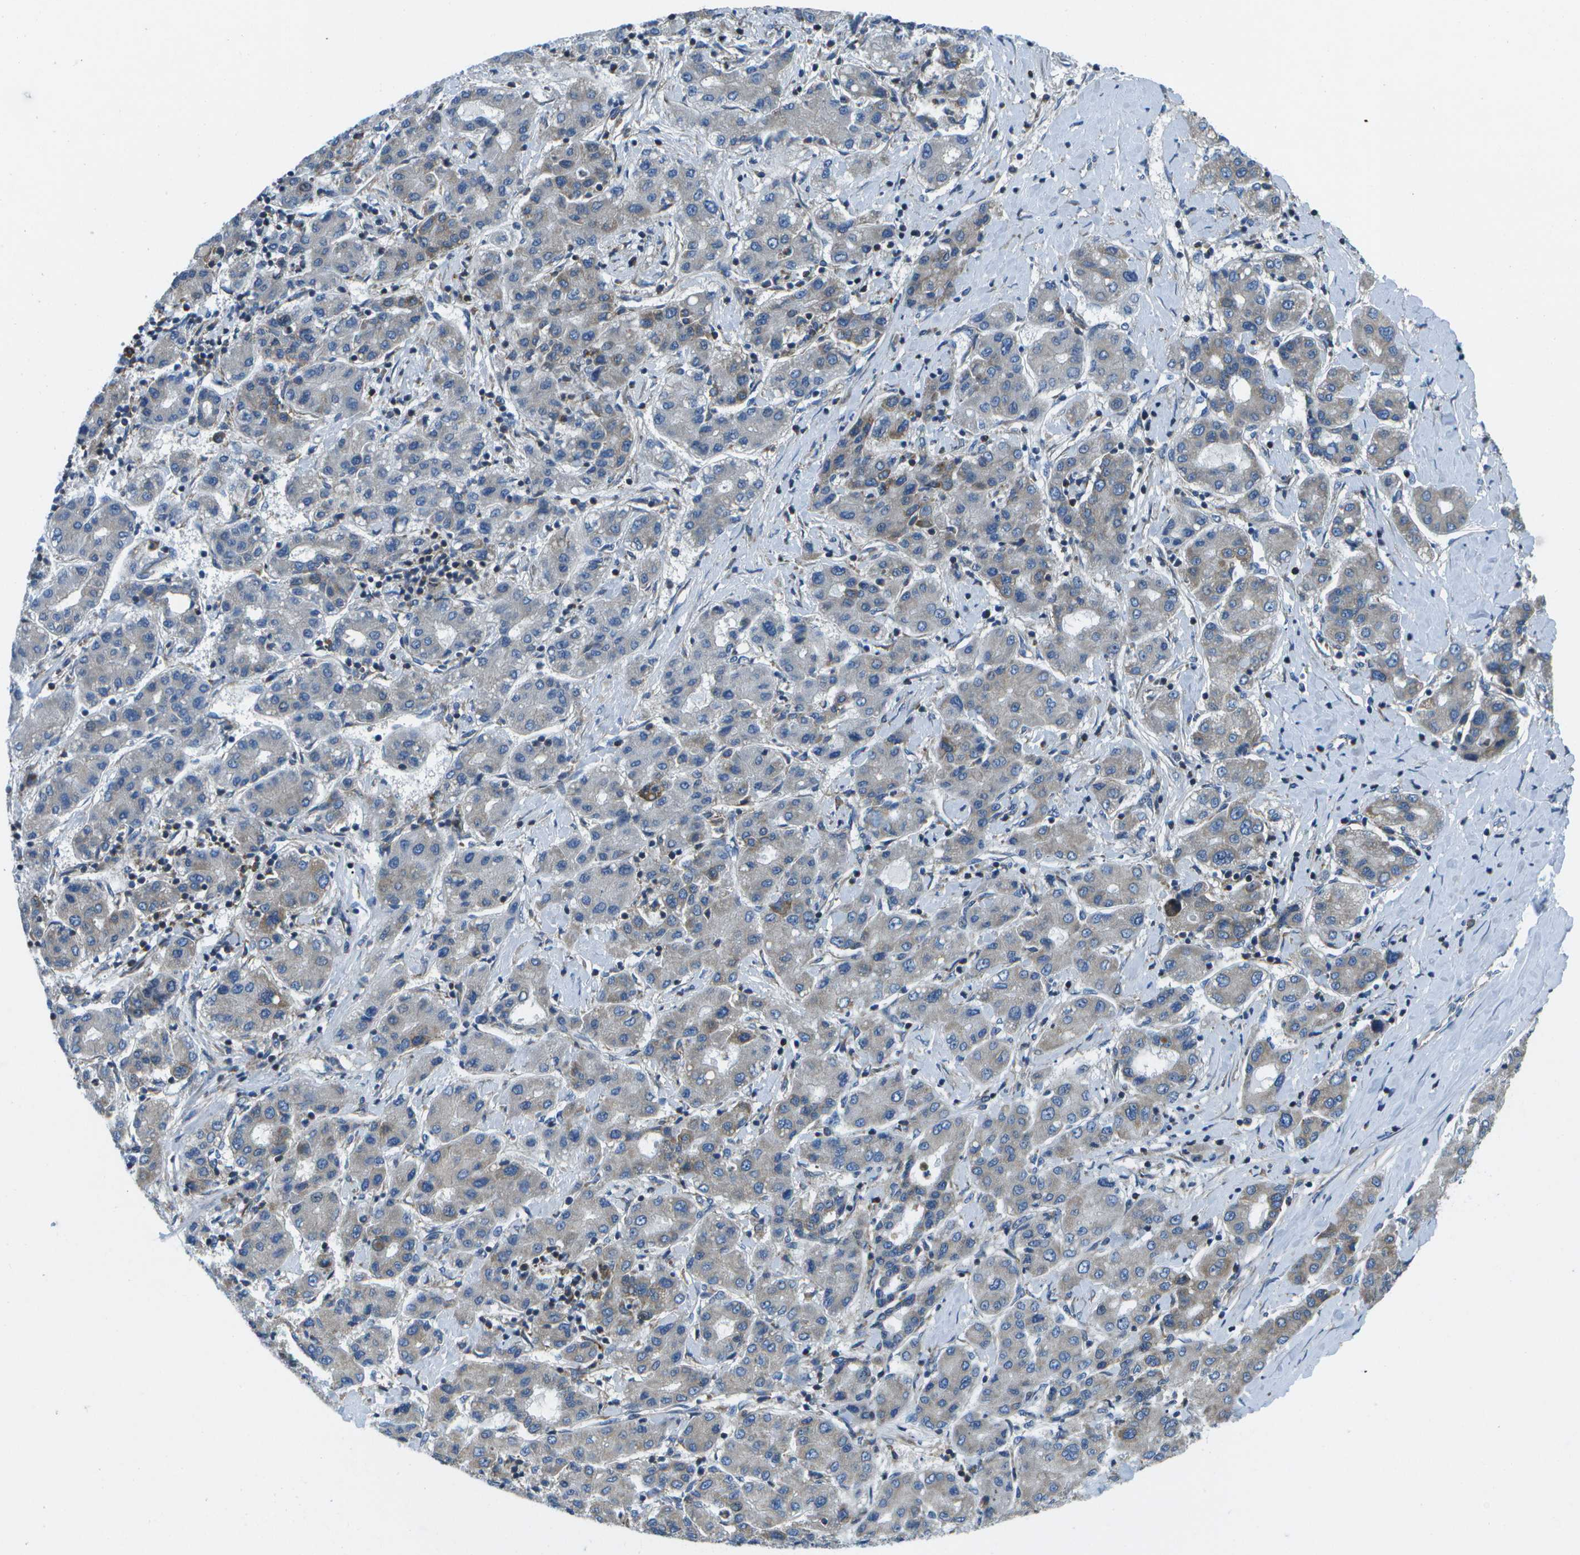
{"staining": {"intensity": "weak", "quantity": "25%-75%", "location": "cytoplasmic/membranous"}, "tissue": "liver cancer", "cell_type": "Tumor cells", "image_type": "cancer", "snomed": [{"axis": "morphology", "description": "Carcinoma, Hepatocellular, NOS"}, {"axis": "topography", "description": "Liver"}], "caption": "There is low levels of weak cytoplasmic/membranous staining in tumor cells of liver hepatocellular carcinoma, as demonstrated by immunohistochemical staining (brown color).", "gene": "GDF5", "patient": {"sex": "male", "age": 65}}